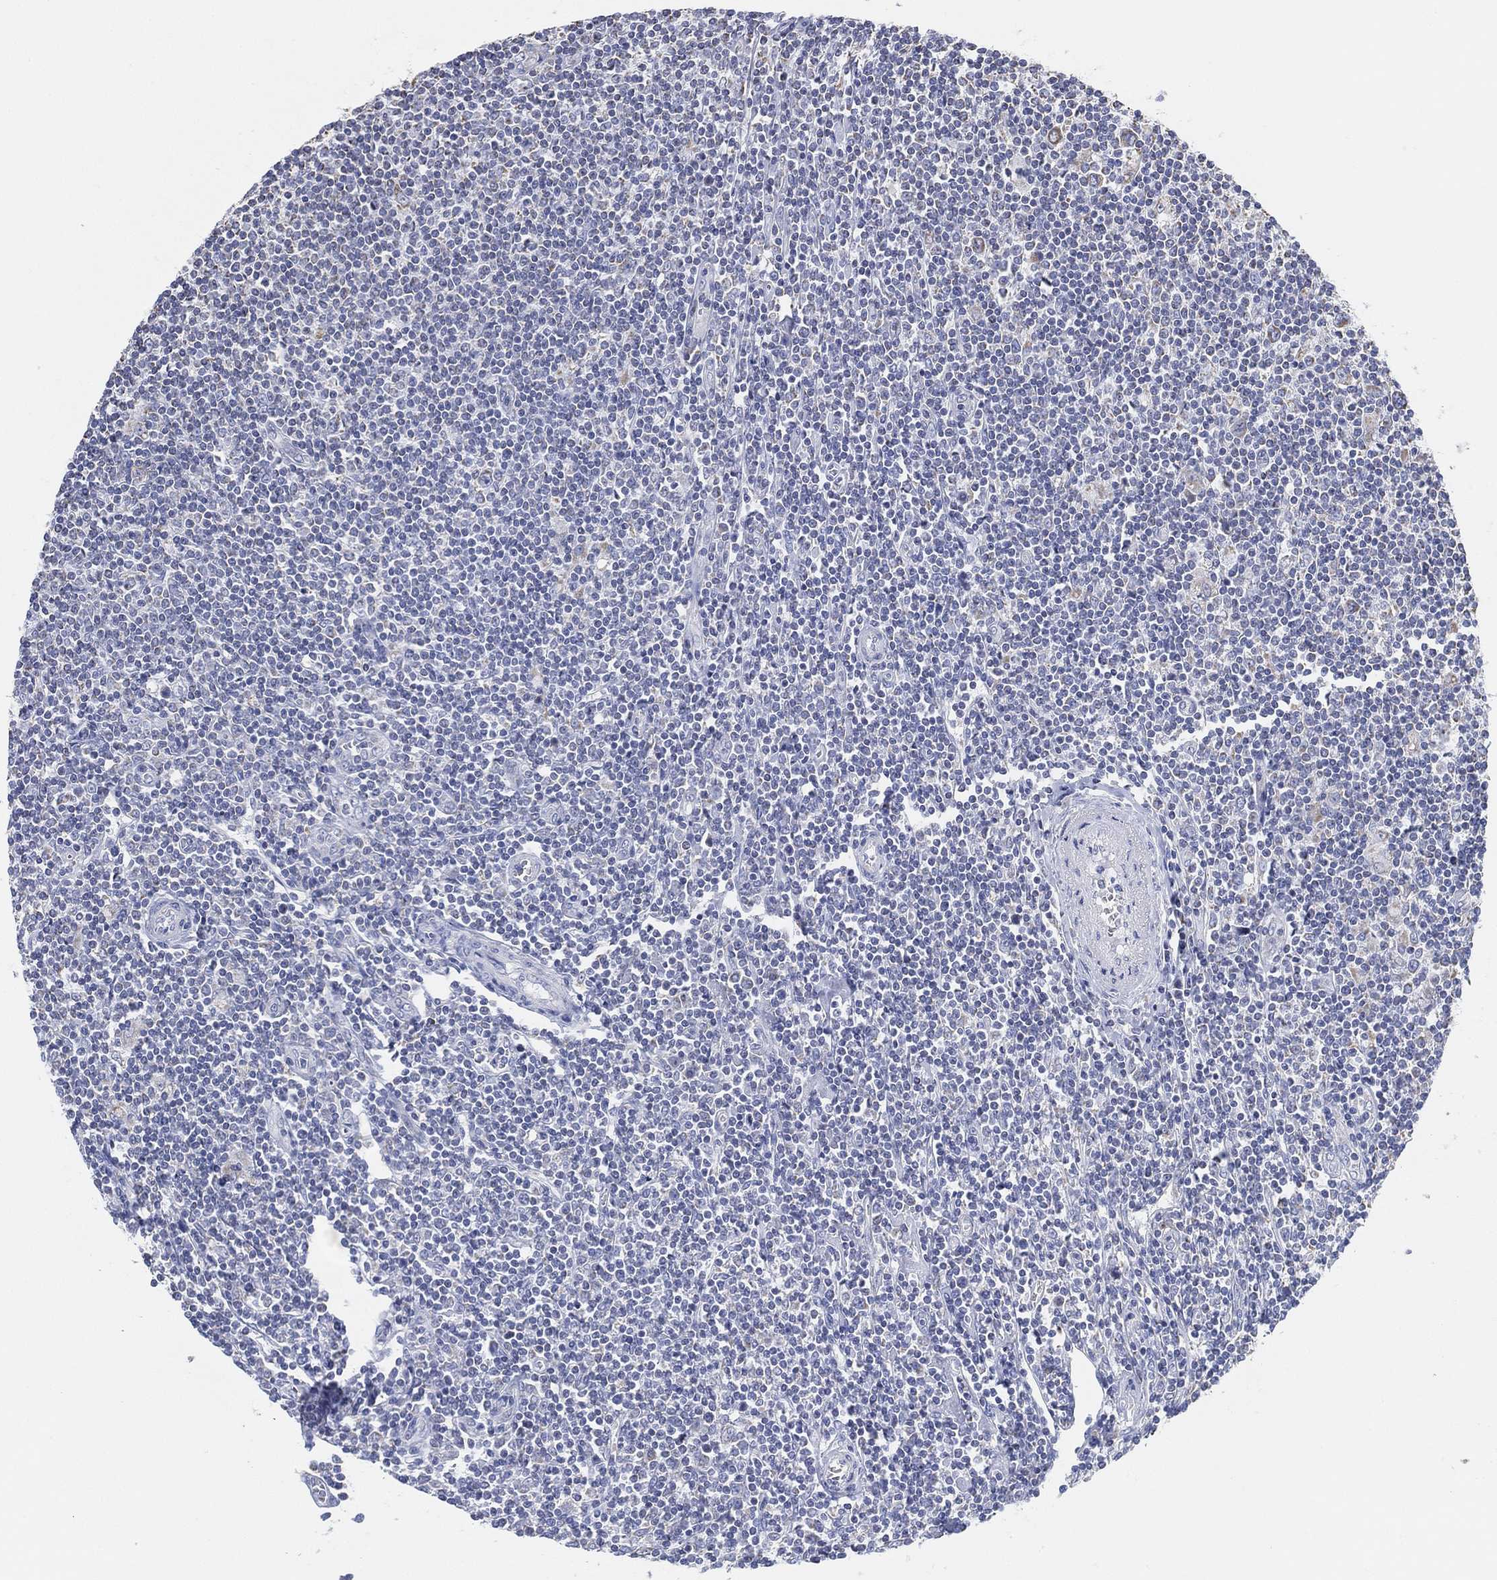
{"staining": {"intensity": "negative", "quantity": "none", "location": "none"}, "tissue": "lymphoma", "cell_type": "Tumor cells", "image_type": "cancer", "snomed": [{"axis": "morphology", "description": "Hodgkin's disease, NOS"}, {"axis": "topography", "description": "Lymph node"}], "caption": "Tumor cells show no significant positivity in Hodgkin's disease. (DAB immunohistochemistry with hematoxylin counter stain).", "gene": "CFTR", "patient": {"sex": "male", "age": 40}}